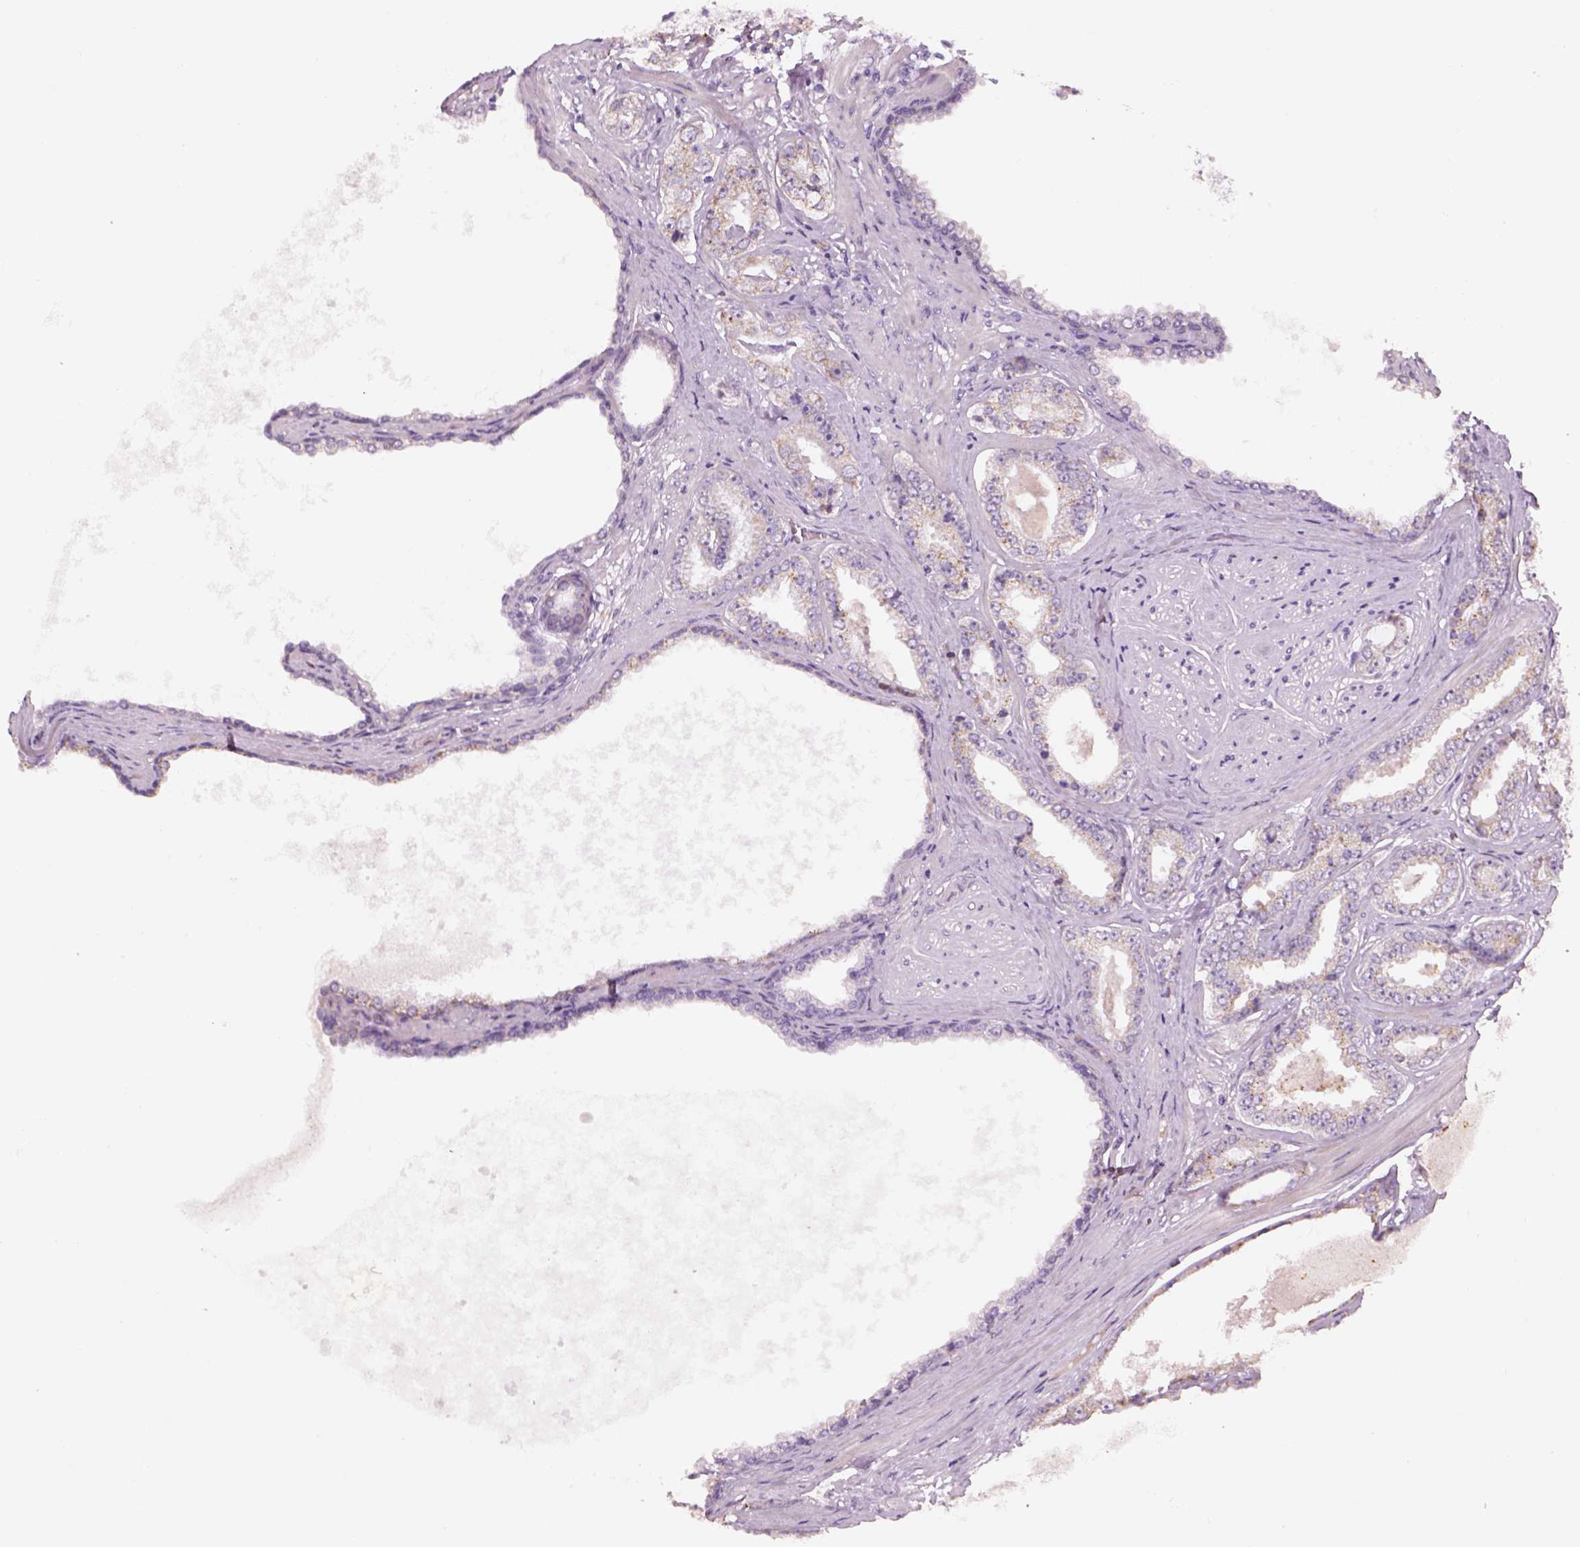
{"staining": {"intensity": "weak", "quantity": "25%-75%", "location": "cytoplasmic/membranous"}, "tissue": "prostate cancer", "cell_type": "Tumor cells", "image_type": "cancer", "snomed": [{"axis": "morphology", "description": "Adenocarcinoma, NOS"}, {"axis": "topography", "description": "Prostate"}], "caption": "An immunohistochemistry photomicrograph of neoplastic tissue is shown. Protein staining in brown highlights weak cytoplasmic/membranous positivity in prostate cancer (adenocarcinoma) within tumor cells.", "gene": "IFT52", "patient": {"sex": "male", "age": 64}}